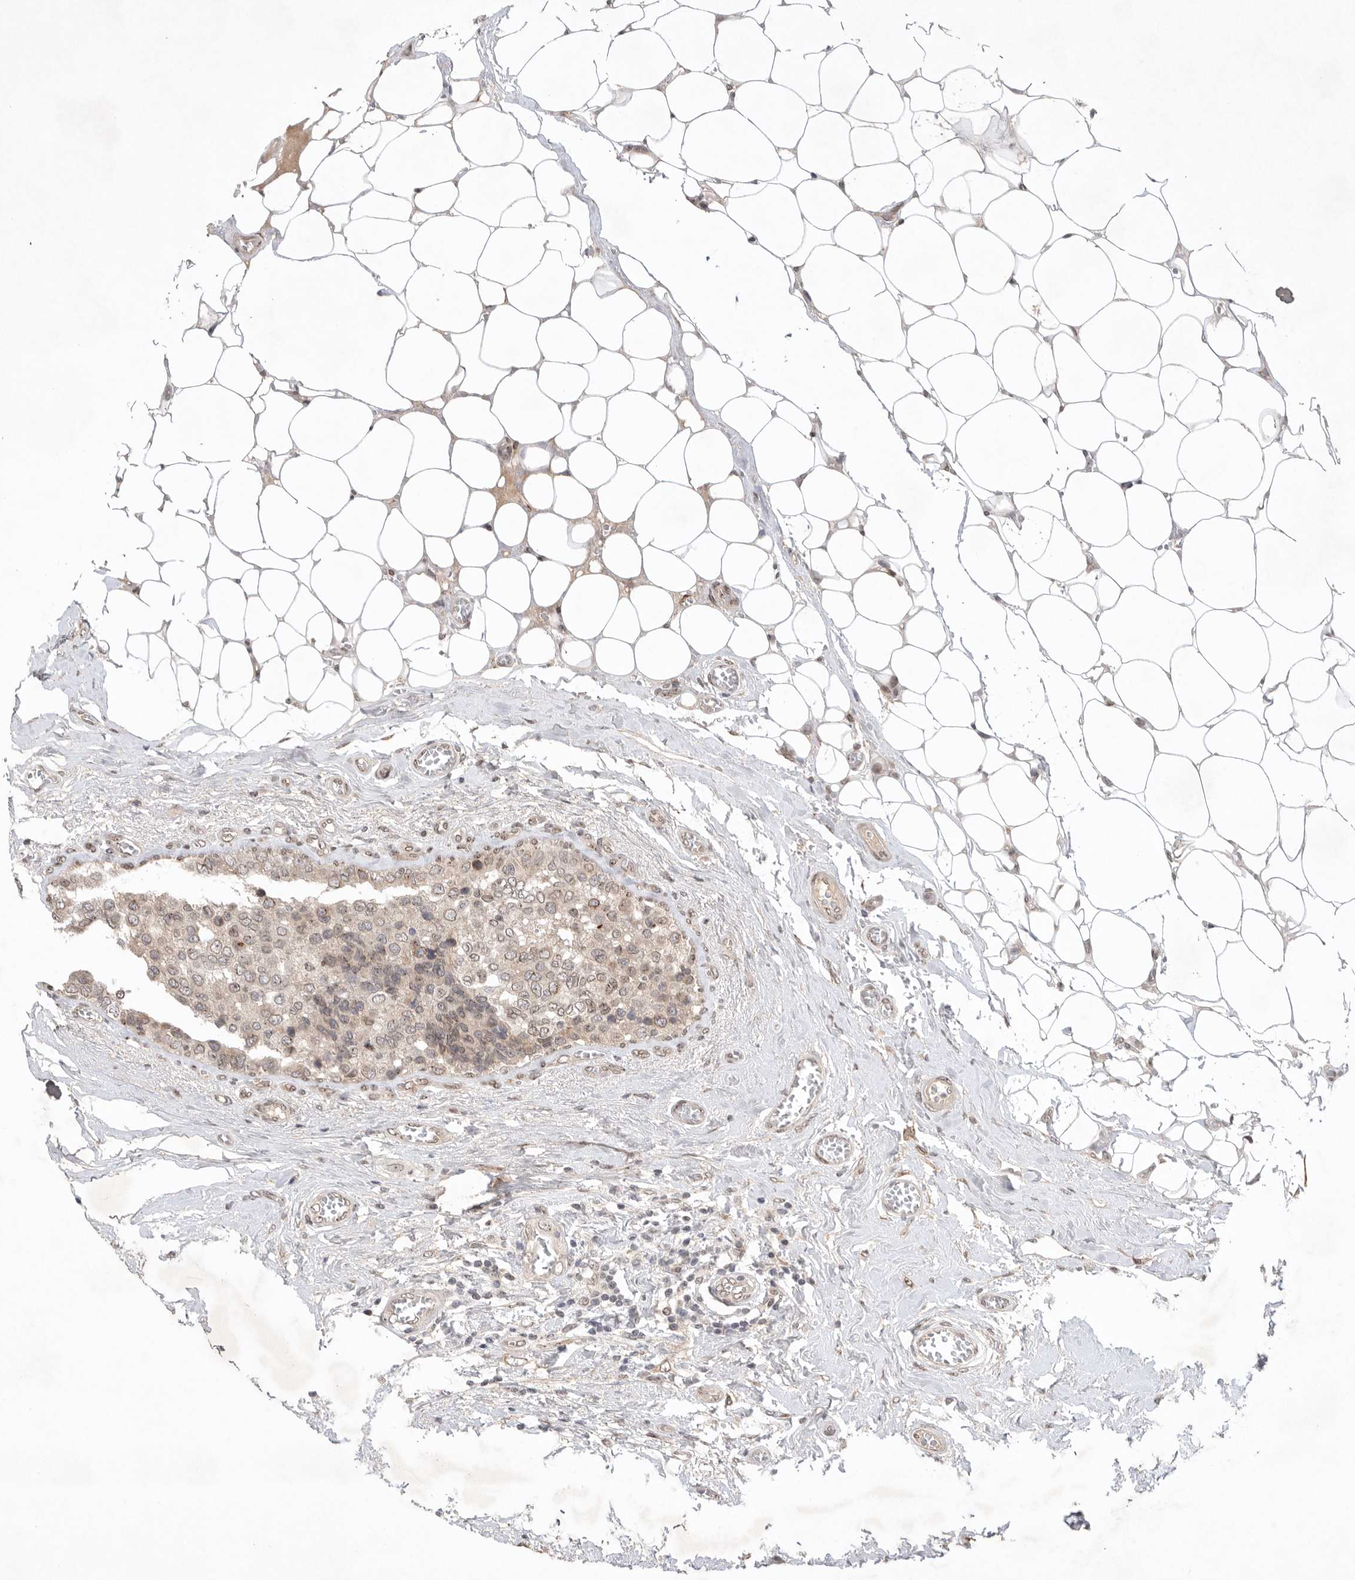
{"staining": {"intensity": "weak", "quantity": "25%-75%", "location": "cytoplasmic/membranous,nuclear"}, "tissue": "breast cancer", "cell_type": "Tumor cells", "image_type": "cancer", "snomed": [{"axis": "morphology", "description": "Normal tissue, NOS"}, {"axis": "morphology", "description": "Duct carcinoma"}, {"axis": "topography", "description": "Breast"}], "caption": "Immunohistochemistry of human breast infiltrating ductal carcinoma shows low levels of weak cytoplasmic/membranous and nuclear positivity in approximately 25%-75% of tumor cells.", "gene": "LEMD3", "patient": {"sex": "female", "age": 43}}